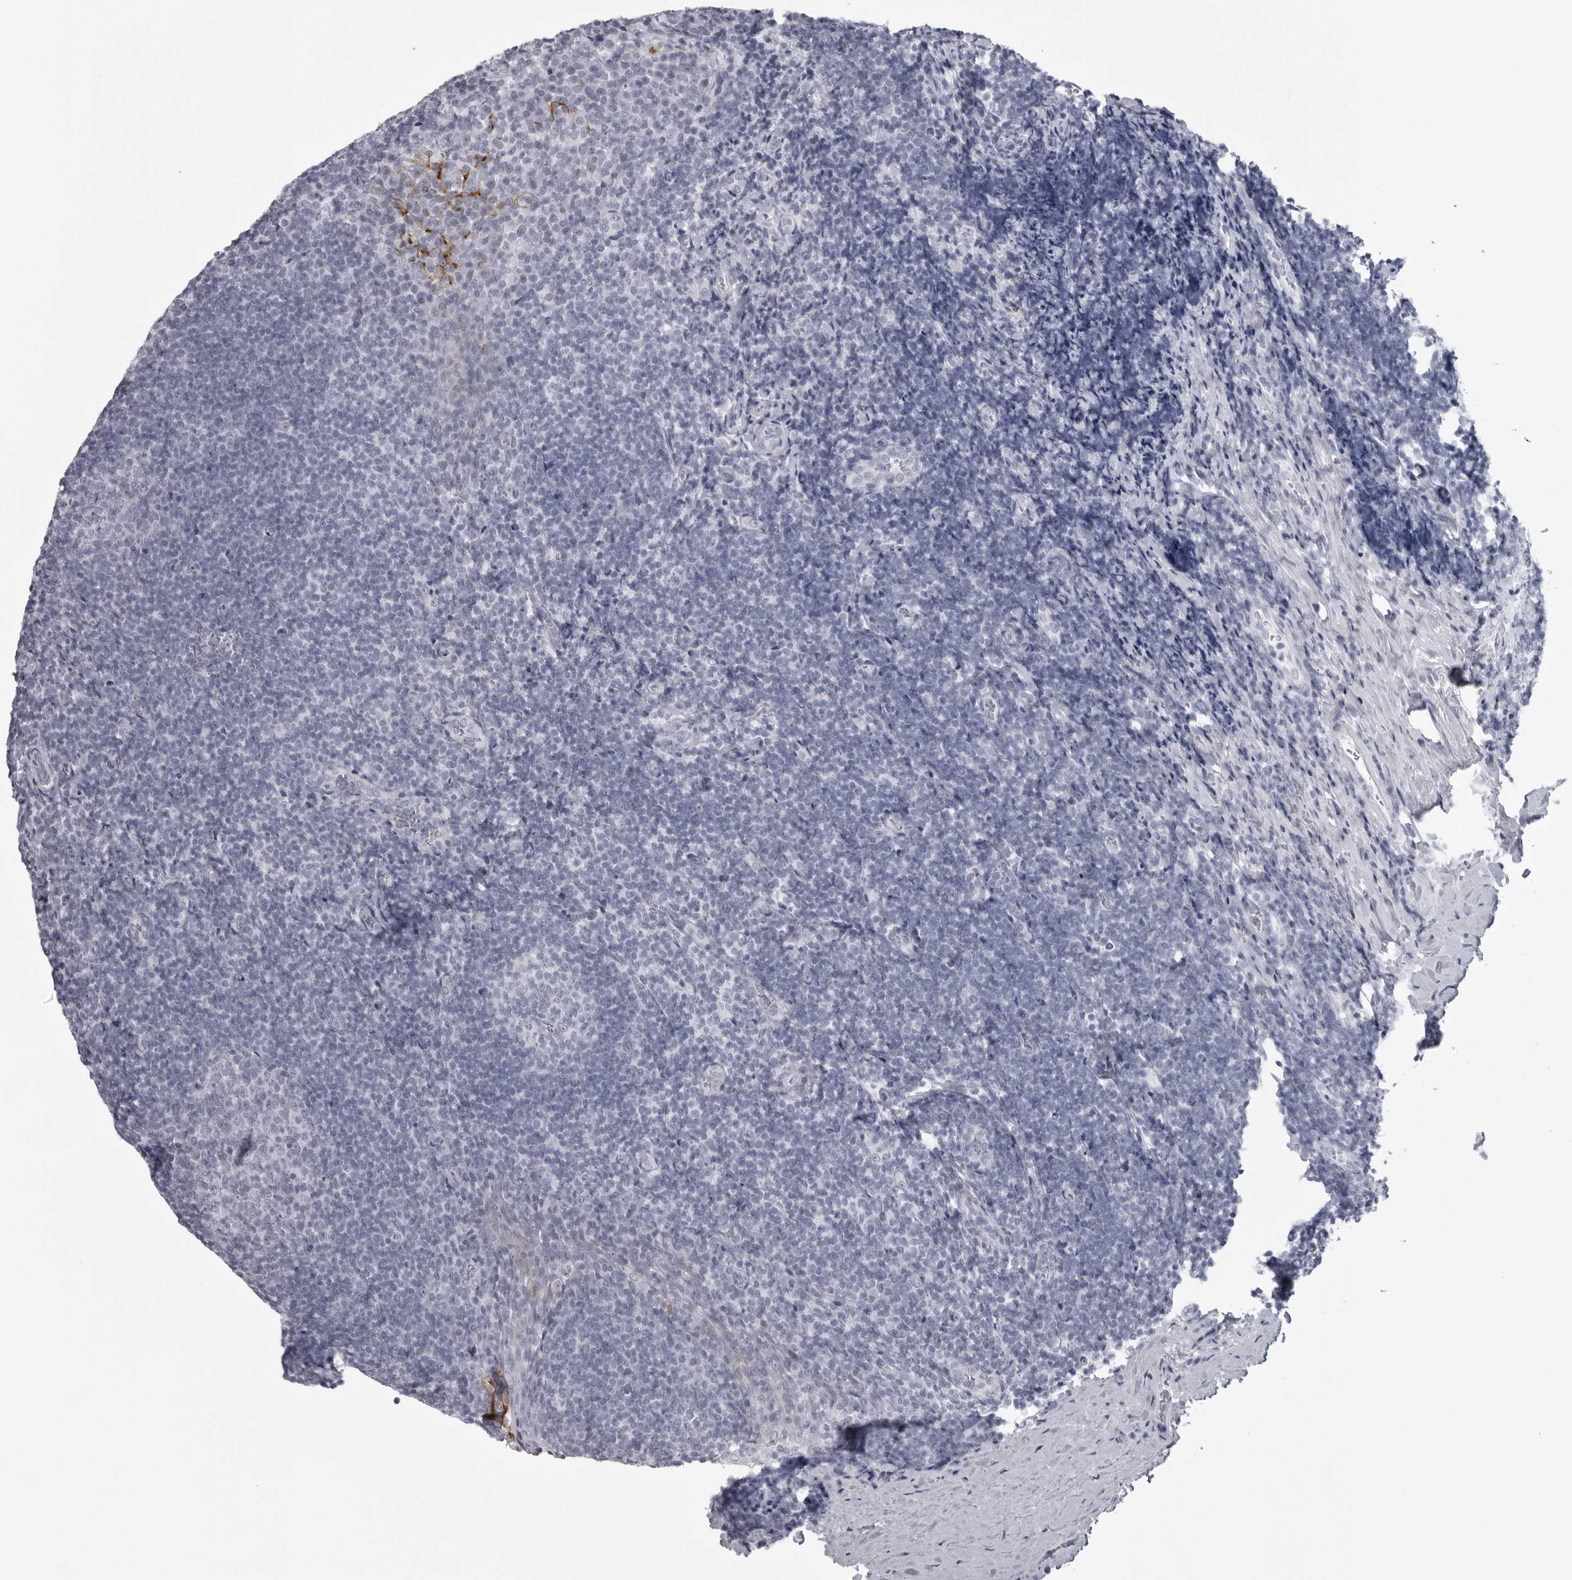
{"staining": {"intensity": "negative", "quantity": "none", "location": "none"}, "tissue": "tonsil", "cell_type": "Germinal center cells", "image_type": "normal", "snomed": [{"axis": "morphology", "description": "Normal tissue, NOS"}, {"axis": "topography", "description": "Tonsil"}], "caption": "Immunohistochemical staining of normal human tonsil shows no significant expression in germinal center cells.", "gene": "UROD", "patient": {"sex": "male", "age": 27}}